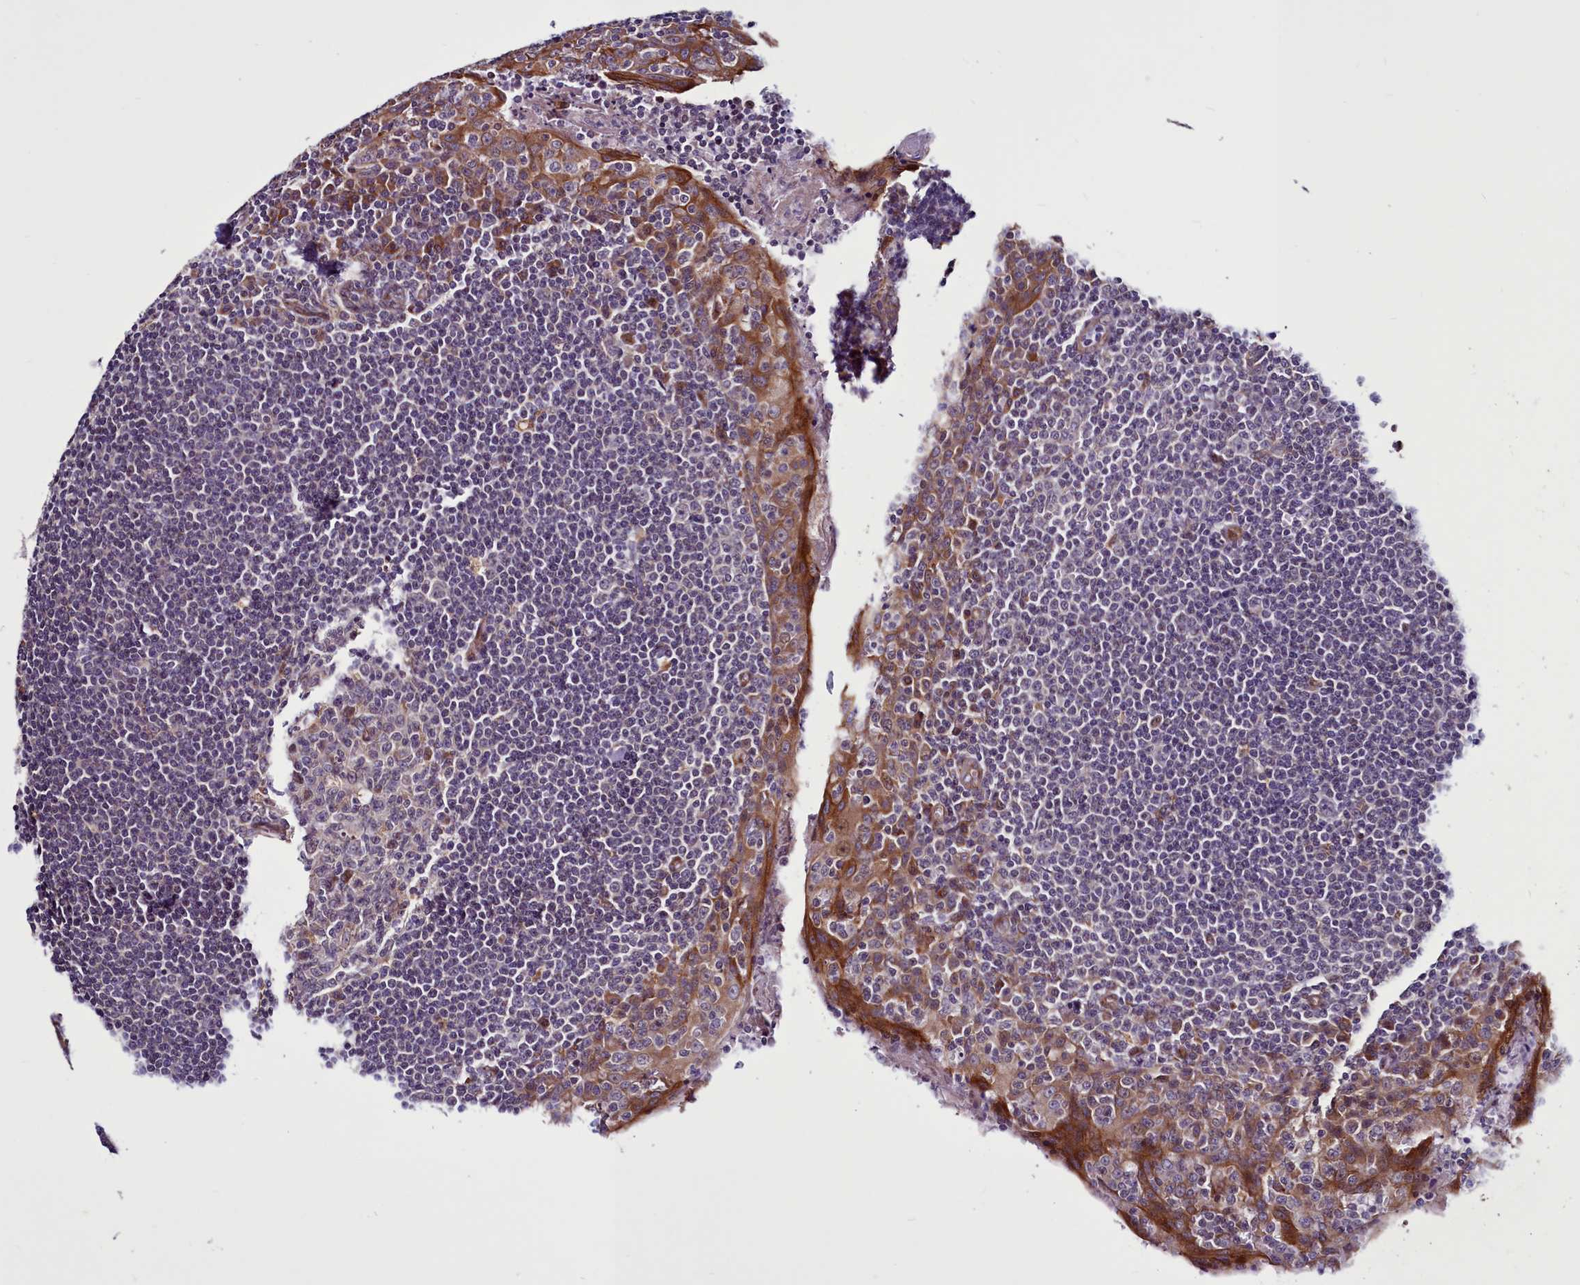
{"staining": {"intensity": "weak", "quantity": "<25%", "location": "cytoplasmic/membranous,nuclear"}, "tissue": "tonsil", "cell_type": "Germinal center cells", "image_type": "normal", "snomed": [{"axis": "morphology", "description": "Normal tissue, NOS"}, {"axis": "topography", "description": "Tonsil"}], "caption": "Tonsil was stained to show a protein in brown. There is no significant staining in germinal center cells. (Stains: DAB IHC with hematoxylin counter stain, Microscopy: brightfield microscopy at high magnification).", "gene": "MCRIP1", "patient": {"sex": "male", "age": 27}}